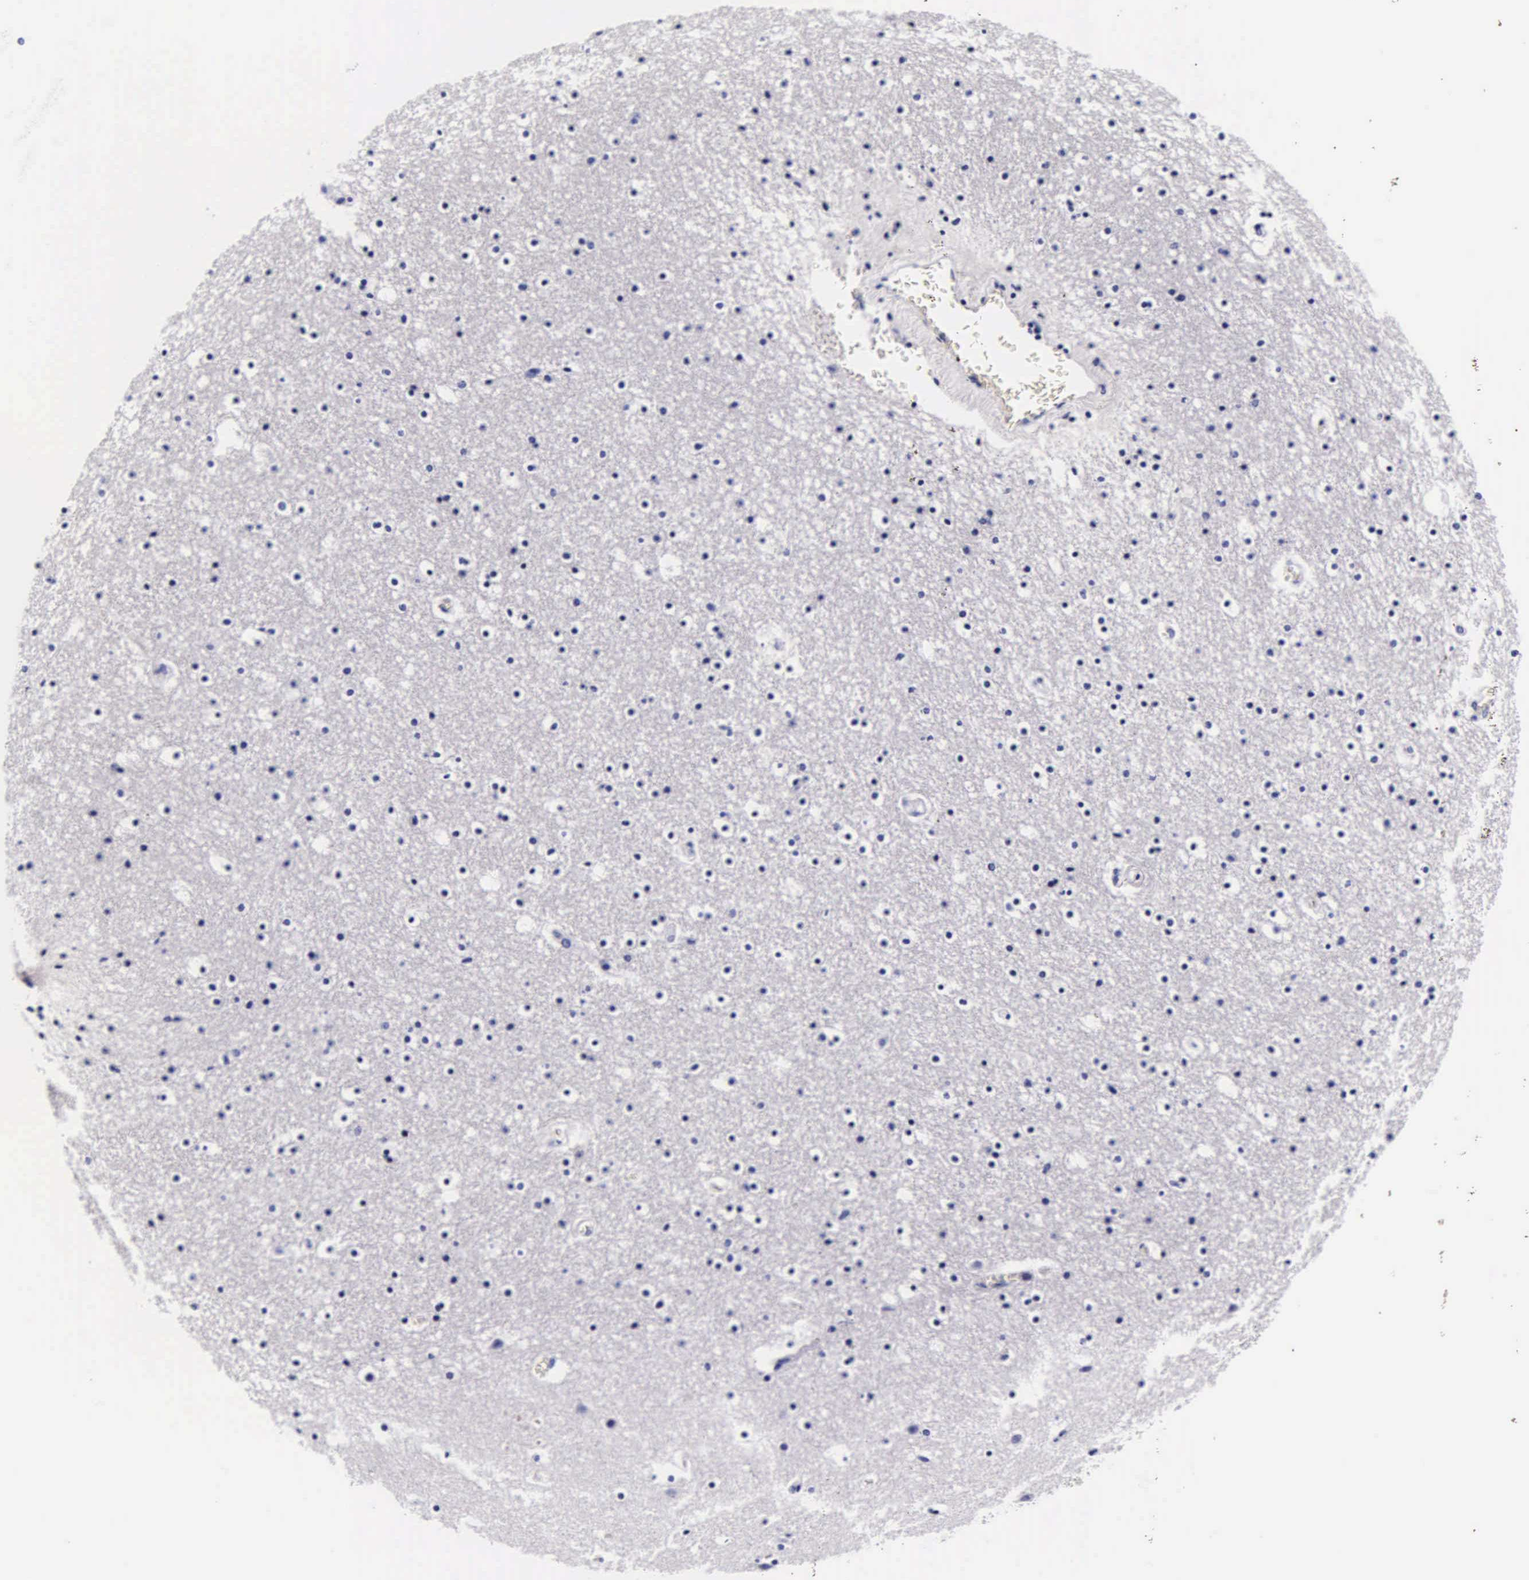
{"staining": {"intensity": "negative", "quantity": "none", "location": "none"}, "tissue": "caudate", "cell_type": "Glial cells", "image_type": "normal", "snomed": [{"axis": "morphology", "description": "Normal tissue, NOS"}, {"axis": "topography", "description": "Lateral ventricle wall"}], "caption": "Immunohistochemistry (IHC) image of benign caudate stained for a protein (brown), which exhibits no staining in glial cells.", "gene": "DGCR2", "patient": {"sex": "male", "age": 45}}